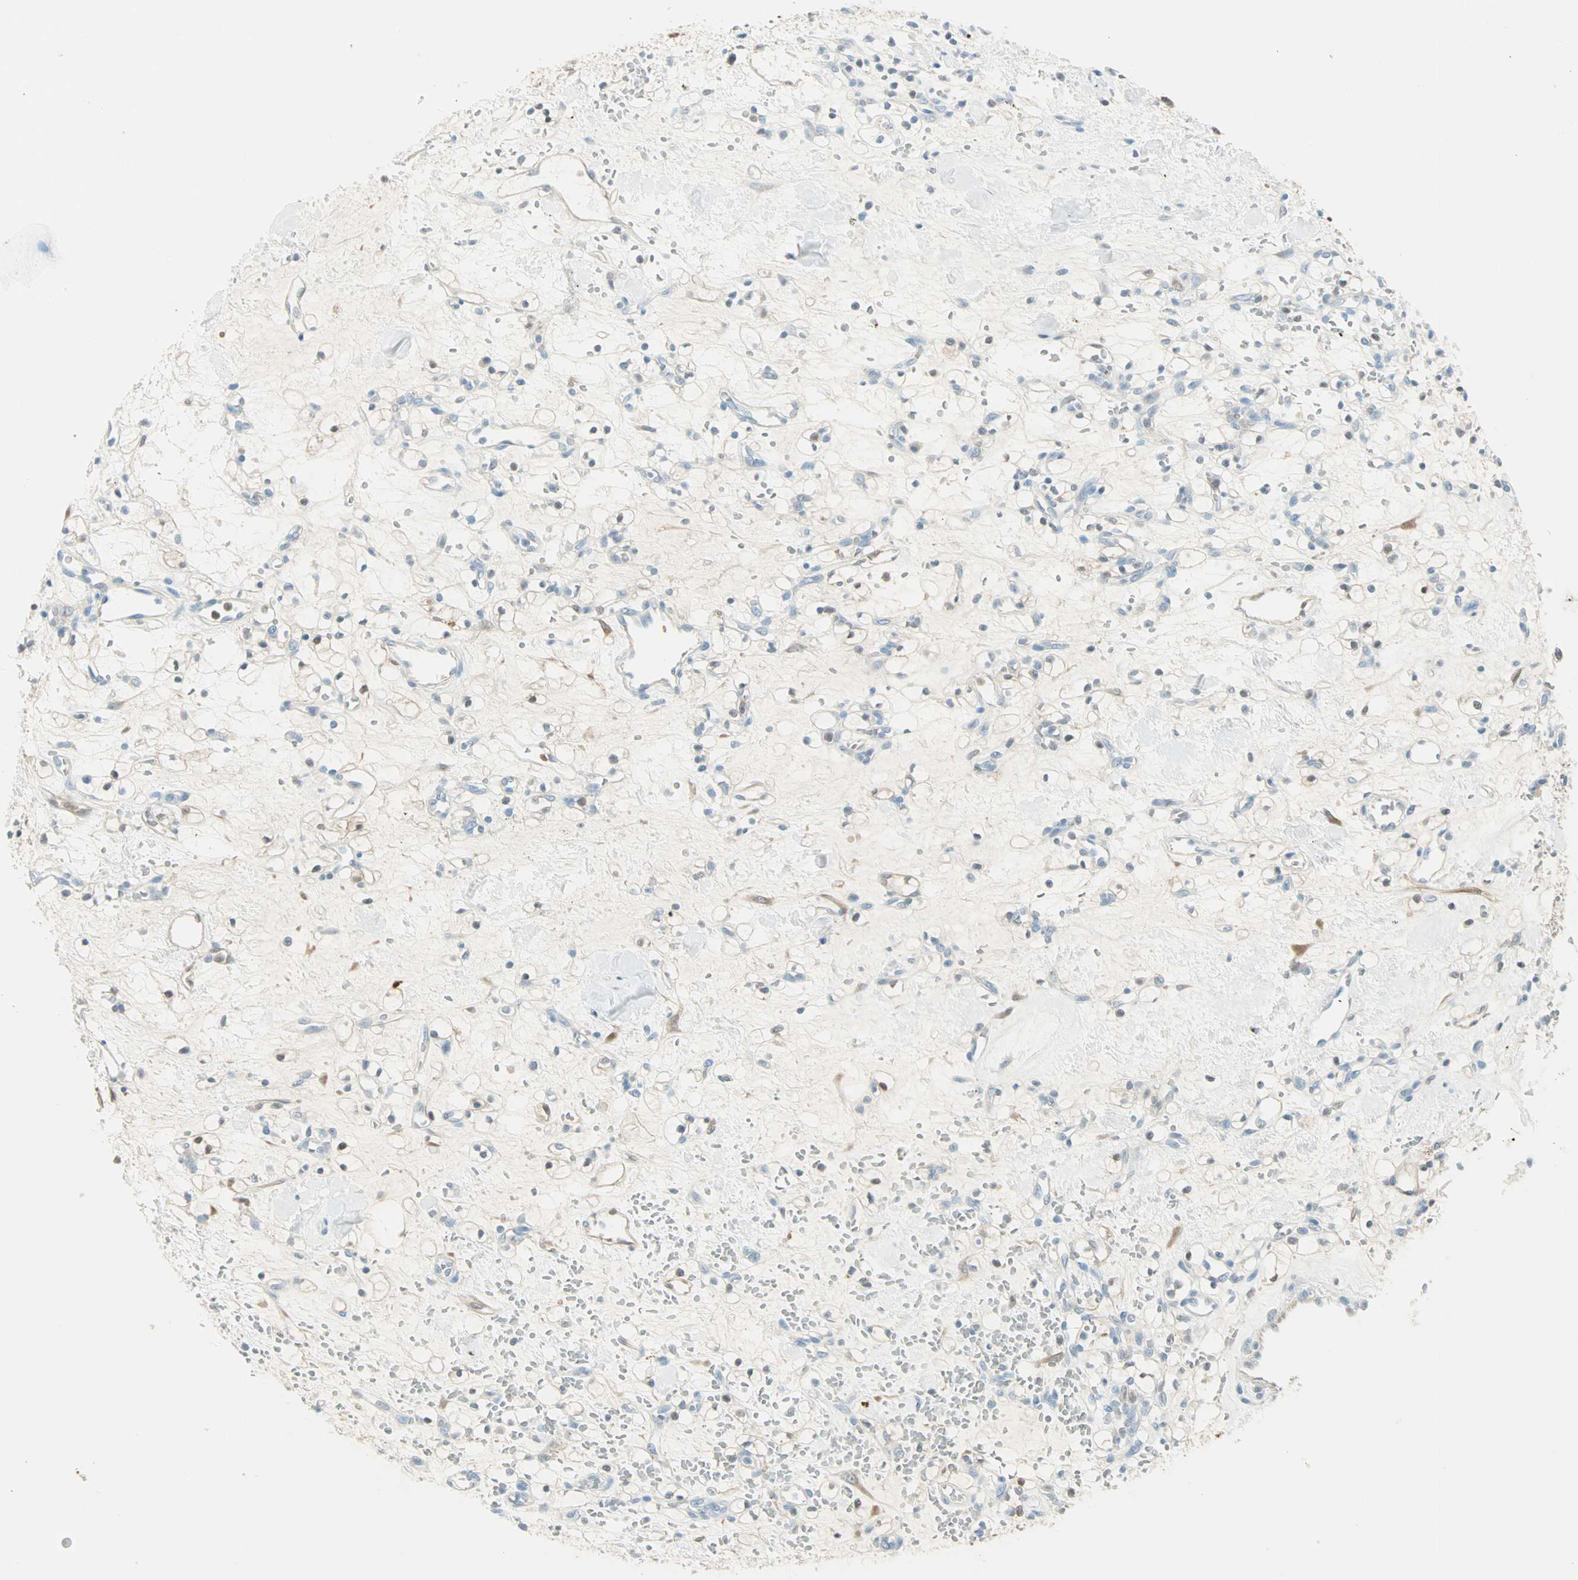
{"staining": {"intensity": "weak", "quantity": "25%-75%", "location": "cytoplasmic/membranous"}, "tissue": "renal cancer", "cell_type": "Tumor cells", "image_type": "cancer", "snomed": [{"axis": "morphology", "description": "Adenocarcinoma, NOS"}, {"axis": "topography", "description": "Kidney"}], "caption": "Weak cytoplasmic/membranous expression is seen in about 25%-75% of tumor cells in renal cancer (adenocarcinoma). (IHC, brightfield microscopy, high magnification).", "gene": "S100A1", "patient": {"sex": "female", "age": 60}}